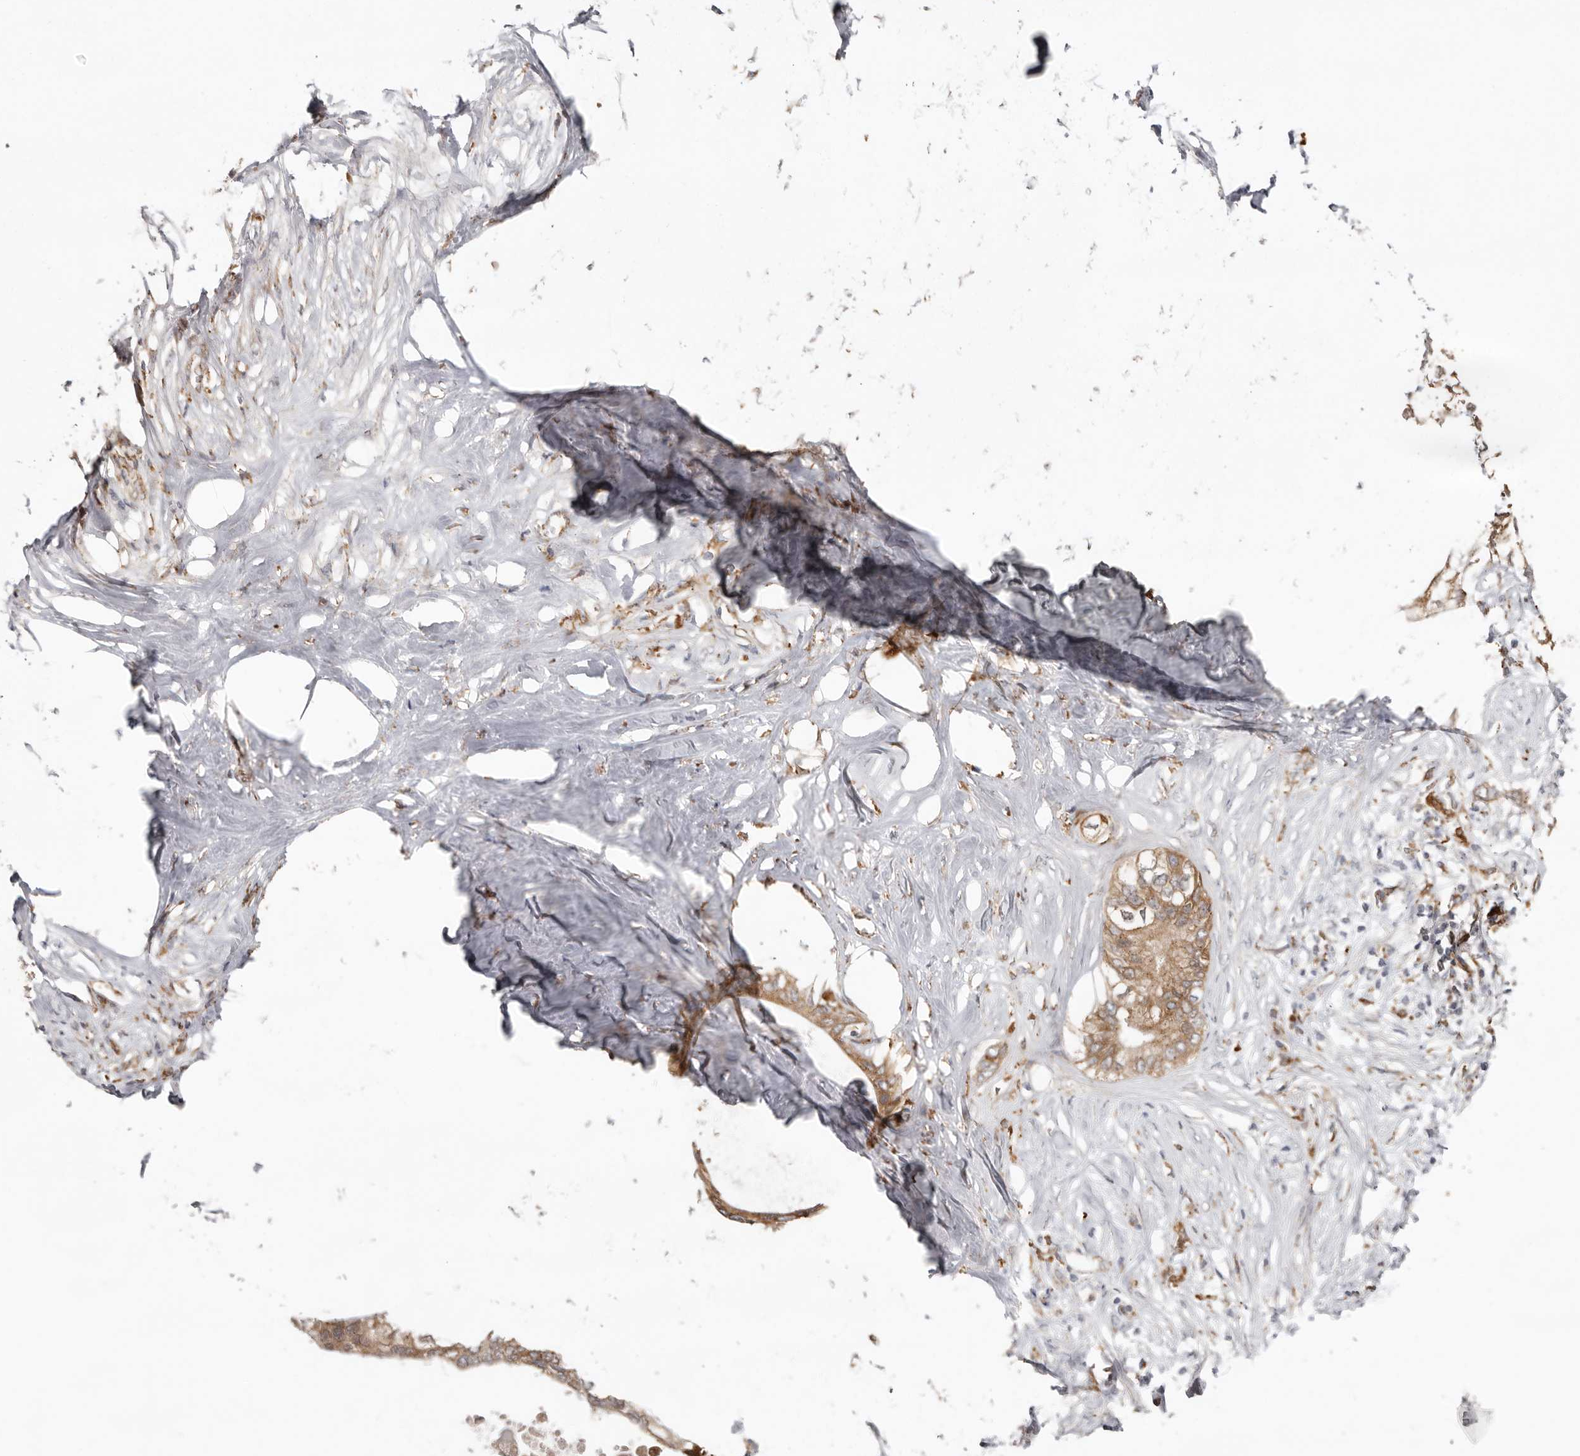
{"staining": {"intensity": "moderate", "quantity": ">75%", "location": "cytoplasmic/membranous"}, "tissue": "pancreatic cancer", "cell_type": "Tumor cells", "image_type": "cancer", "snomed": [{"axis": "morphology", "description": "Normal tissue, NOS"}, {"axis": "morphology", "description": "Adenocarcinoma, NOS"}, {"axis": "topography", "description": "Pancreas"}, {"axis": "topography", "description": "Peripheral nerve tissue"}], "caption": "Immunohistochemistry (DAB (3,3'-diaminobenzidine)) staining of adenocarcinoma (pancreatic) demonstrates moderate cytoplasmic/membranous protein positivity in approximately >75% of tumor cells.", "gene": "GRN", "patient": {"sex": "male", "age": 59}}